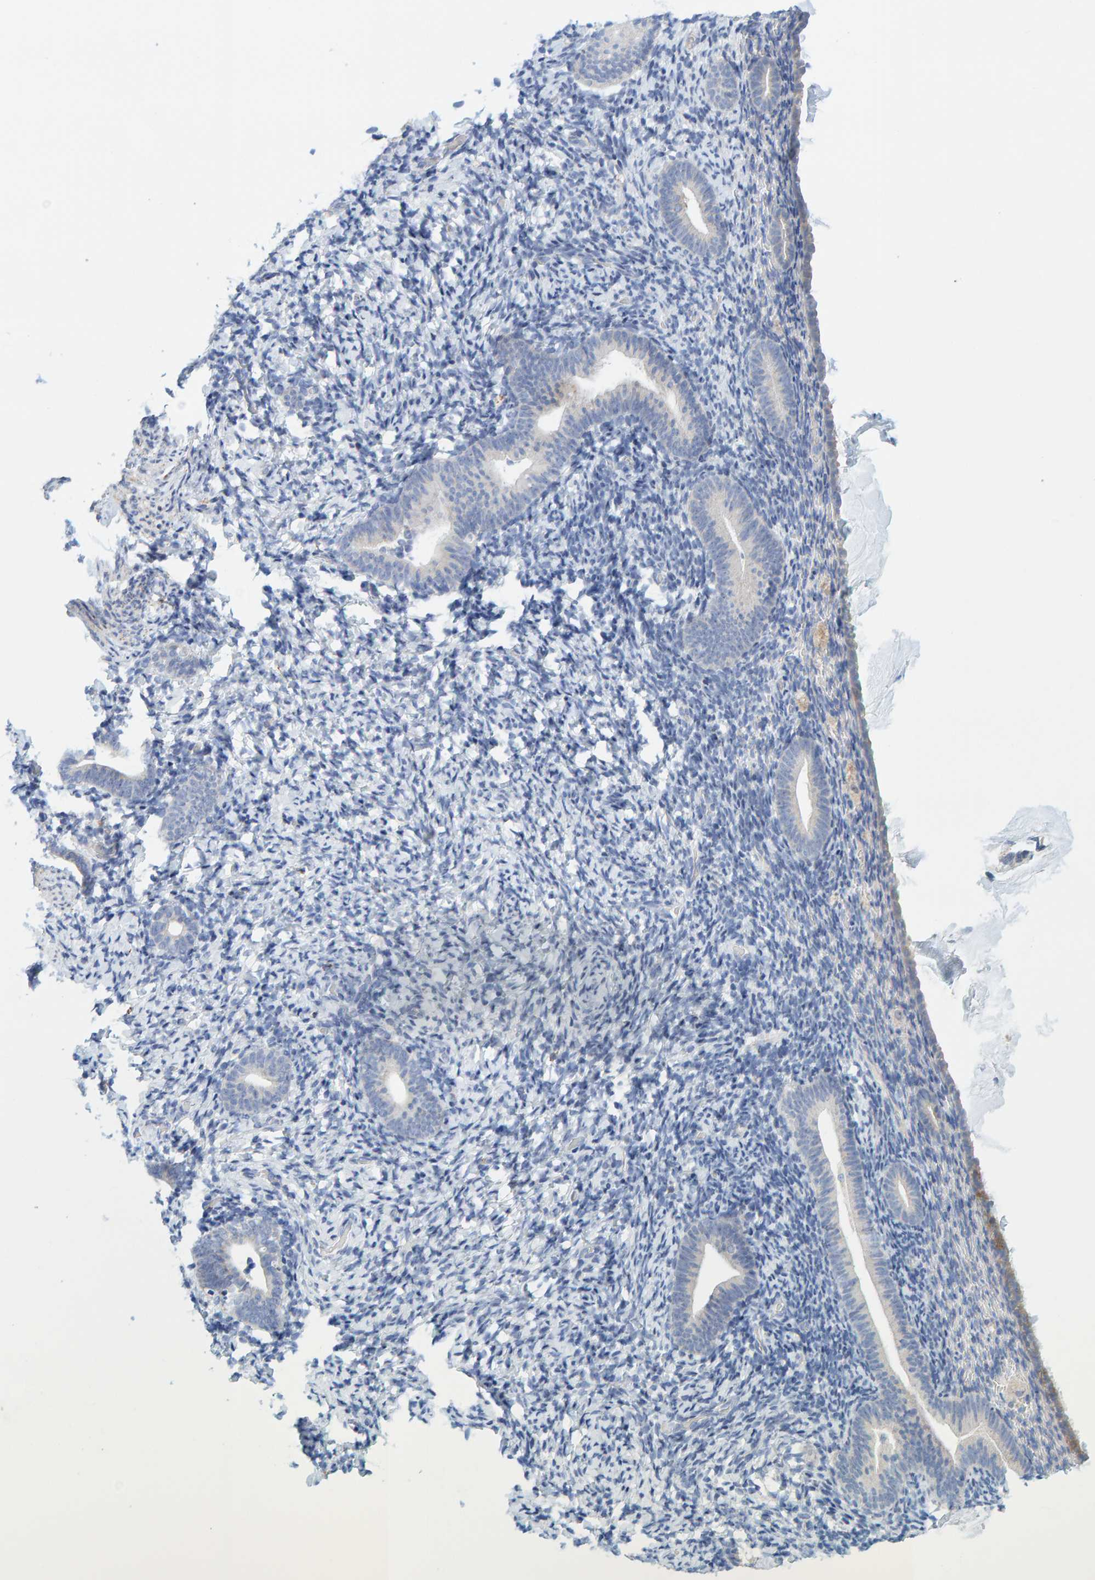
{"staining": {"intensity": "negative", "quantity": "none", "location": "none"}, "tissue": "endometrium", "cell_type": "Cells in endometrial stroma", "image_type": "normal", "snomed": [{"axis": "morphology", "description": "Normal tissue, NOS"}, {"axis": "topography", "description": "Endometrium"}], "caption": "DAB (3,3'-diaminobenzidine) immunohistochemical staining of normal endometrium reveals no significant staining in cells in endometrial stroma. The staining was performed using DAB to visualize the protein expression in brown, while the nuclei were stained in blue with hematoxylin (Magnification: 20x).", "gene": "ZC3H3", "patient": {"sex": "female", "age": 51}}